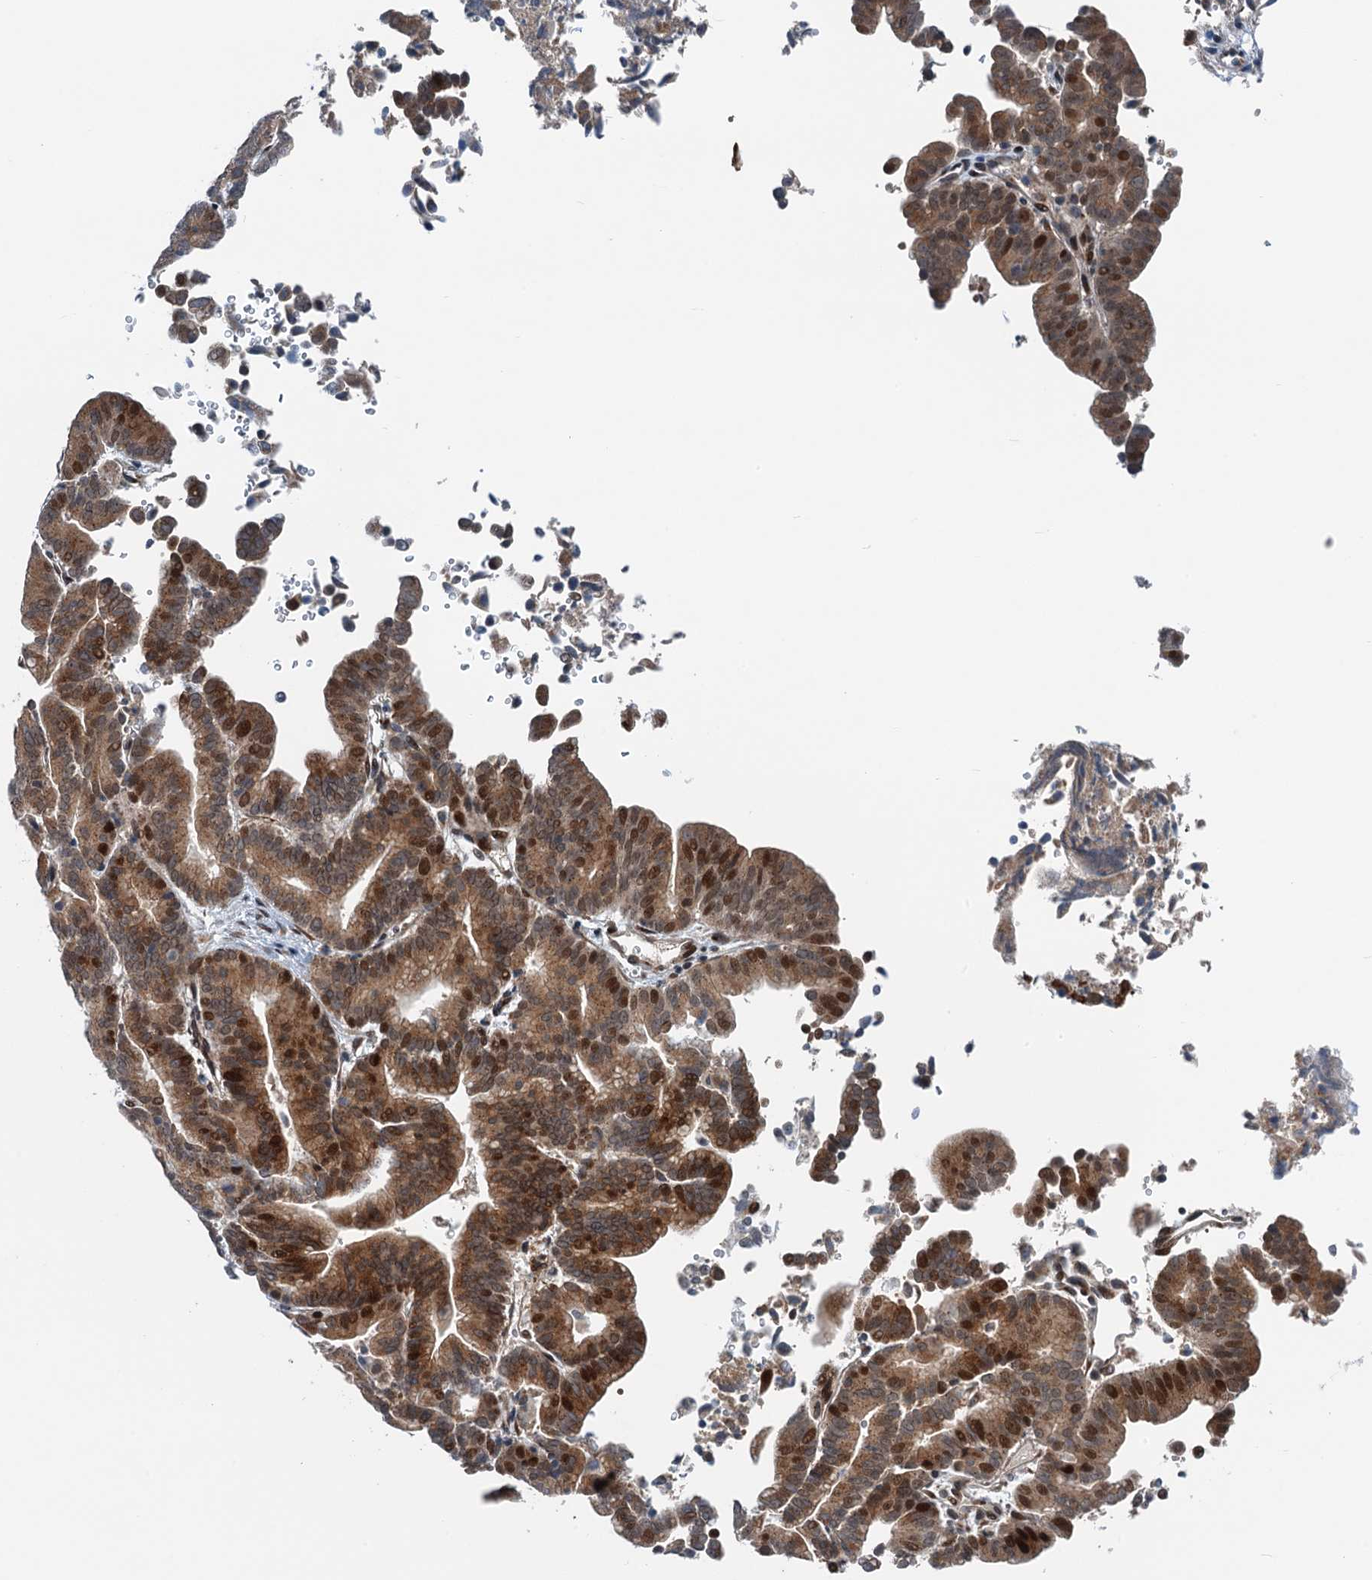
{"staining": {"intensity": "strong", "quantity": ">75%", "location": "cytoplasmic/membranous,nuclear"}, "tissue": "liver cancer", "cell_type": "Tumor cells", "image_type": "cancer", "snomed": [{"axis": "morphology", "description": "Cholangiocarcinoma"}, {"axis": "topography", "description": "Liver"}], "caption": "Cholangiocarcinoma (liver) tissue displays strong cytoplasmic/membranous and nuclear positivity in about >75% of tumor cells, visualized by immunohistochemistry.", "gene": "DYNC2I2", "patient": {"sex": "female", "age": 75}}